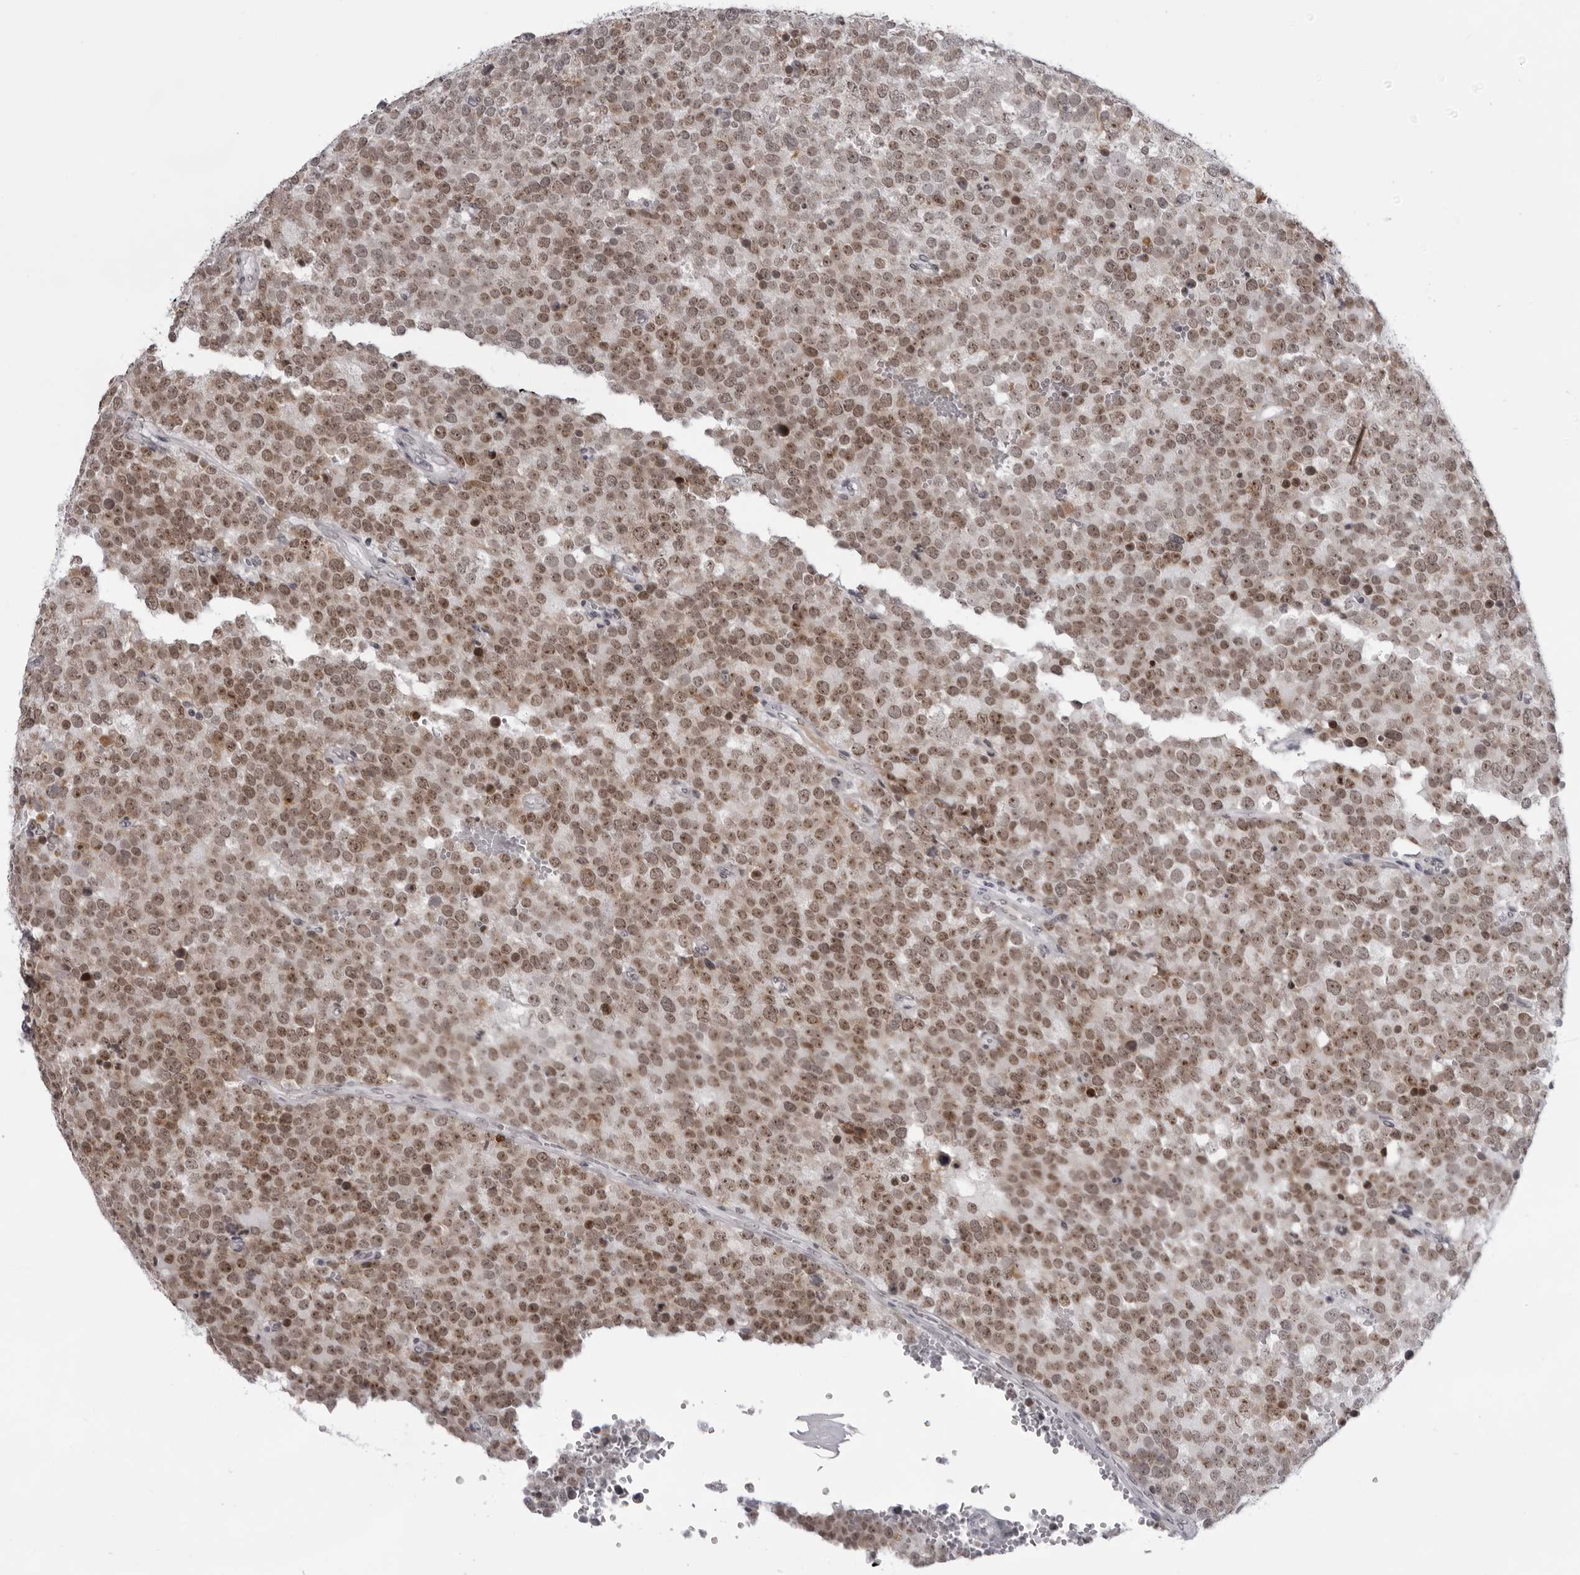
{"staining": {"intensity": "moderate", "quantity": ">75%", "location": "nuclear"}, "tissue": "testis cancer", "cell_type": "Tumor cells", "image_type": "cancer", "snomed": [{"axis": "morphology", "description": "Seminoma, NOS"}, {"axis": "topography", "description": "Testis"}], "caption": "Moderate nuclear staining is identified in approximately >75% of tumor cells in testis seminoma.", "gene": "EXOSC10", "patient": {"sex": "male", "age": 71}}